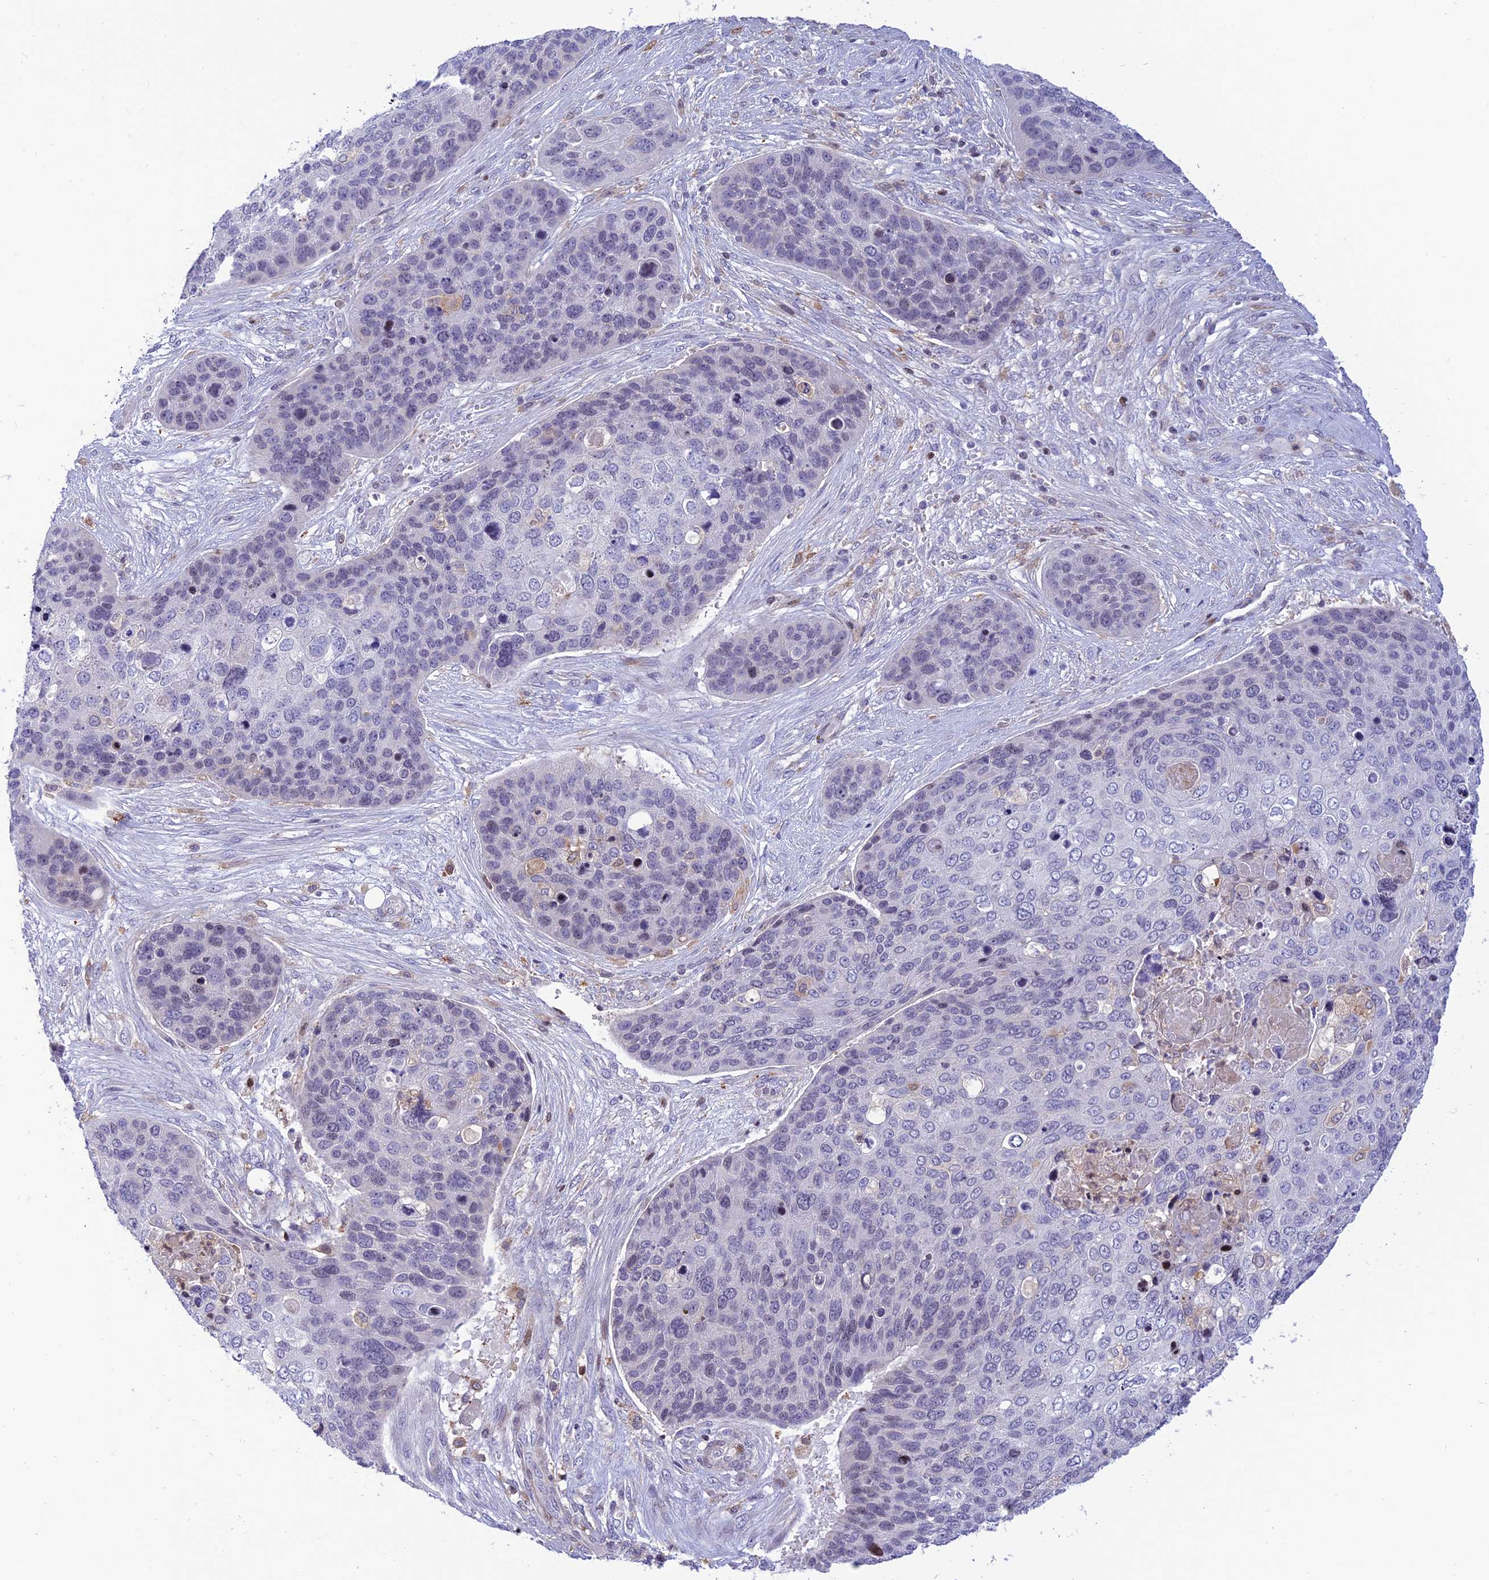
{"staining": {"intensity": "negative", "quantity": "none", "location": "none"}, "tissue": "skin cancer", "cell_type": "Tumor cells", "image_type": "cancer", "snomed": [{"axis": "morphology", "description": "Basal cell carcinoma"}, {"axis": "topography", "description": "Skin"}], "caption": "Immunohistochemistry (IHC) micrograph of neoplastic tissue: human skin basal cell carcinoma stained with DAB demonstrates no significant protein expression in tumor cells.", "gene": "FAM186B", "patient": {"sex": "female", "age": 74}}